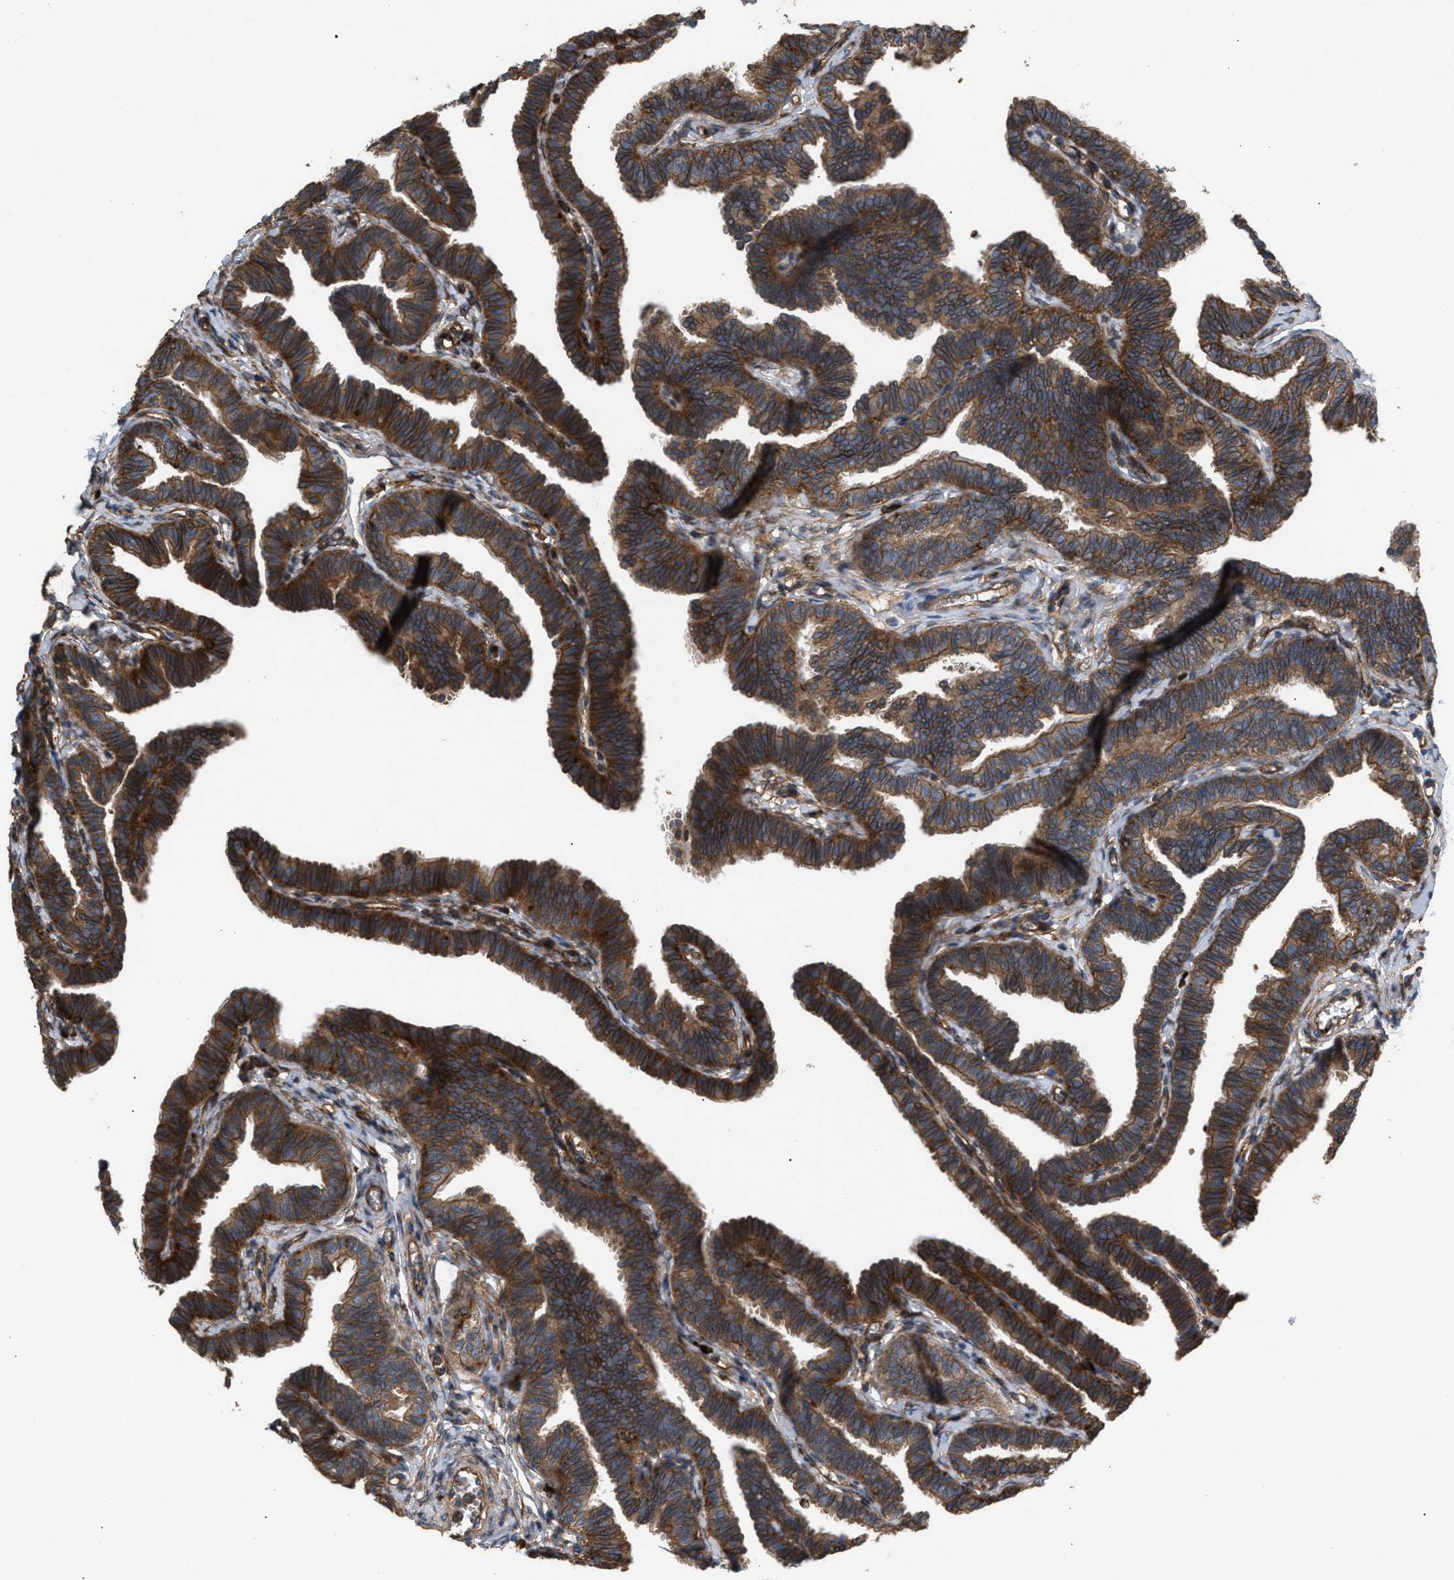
{"staining": {"intensity": "strong", "quantity": ">75%", "location": "cytoplasmic/membranous"}, "tissue": "fallopian tube", "cell_type": "Glandular cells", "image_type": "normal", "snomed": [{"axis": "morphology", "description": "Normal tissue, NOS"}, {"axis": "topography", "description": "Fallopian tube"}, {"axis": "topography", "description": "Ovary"}], "caption": "Protein staining displays strong cytoplasmic/membranous expression in about >75% of glandular cells in unremarkable fallopian tube.", "gene": "GCC1", "patient": {"sex": "female", "age": 23}}